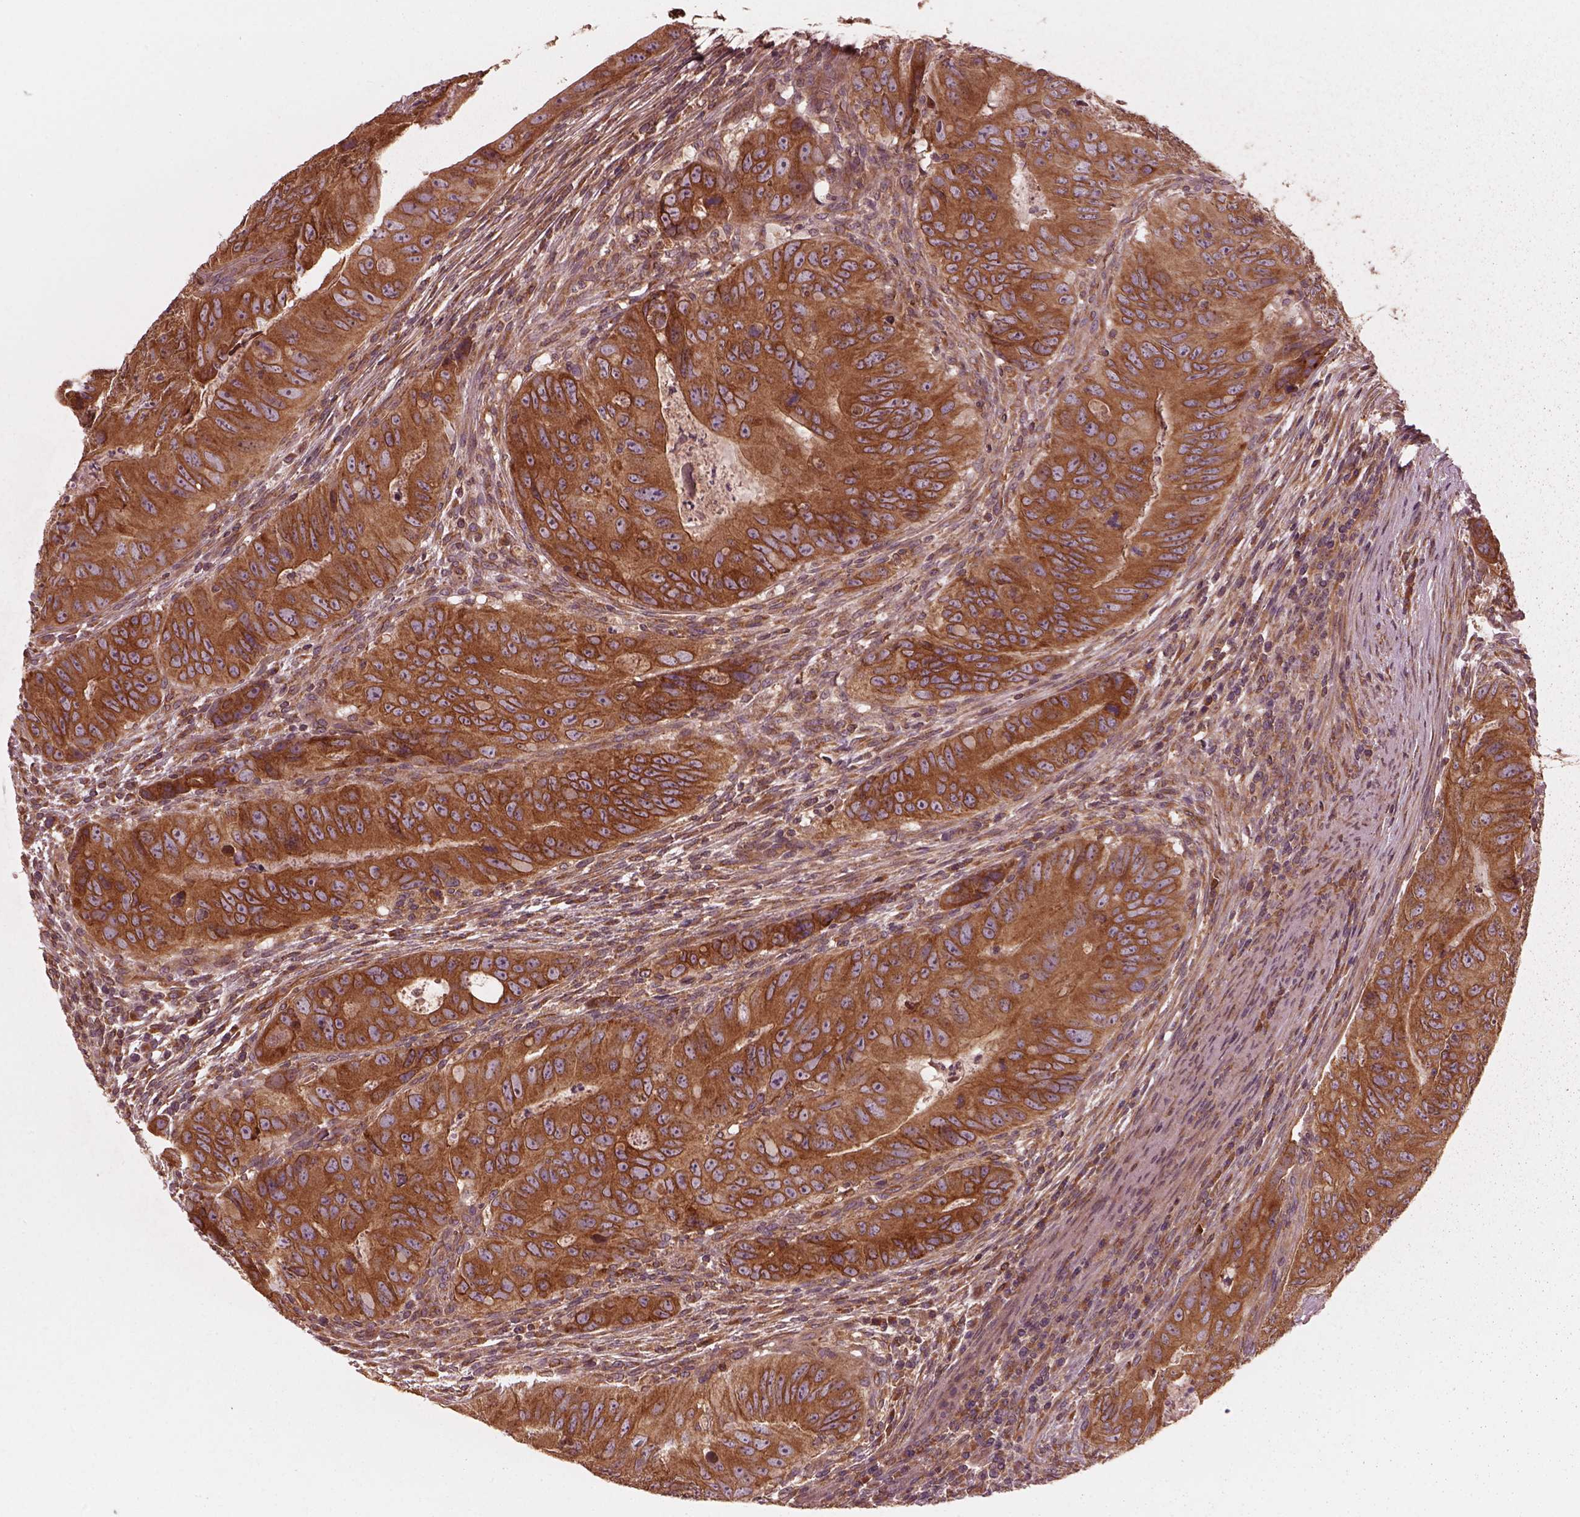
{"staining": {"intensity": "strong", "quantity": ">75%", "location": "cytoplasmic/membranous"}, "tissue": "colorectal cancer", "cell_type": "Tumor cells", "image_type": "cancer", "snomed": [{"axis": "morphology", "description": "Adenocarcinoma, NOS"}, {"axis": "topography", "description": "Colon"}], "caption": "Immunohistochemistry (IHC) of adenocarcinoma (colorectal) exhibits high levels of strong cytoplasmic/membranous expression in approximately >75% of tumor cells.", "gene": "PIK3R2", "patient": {"sex": "male", "age": 79}}